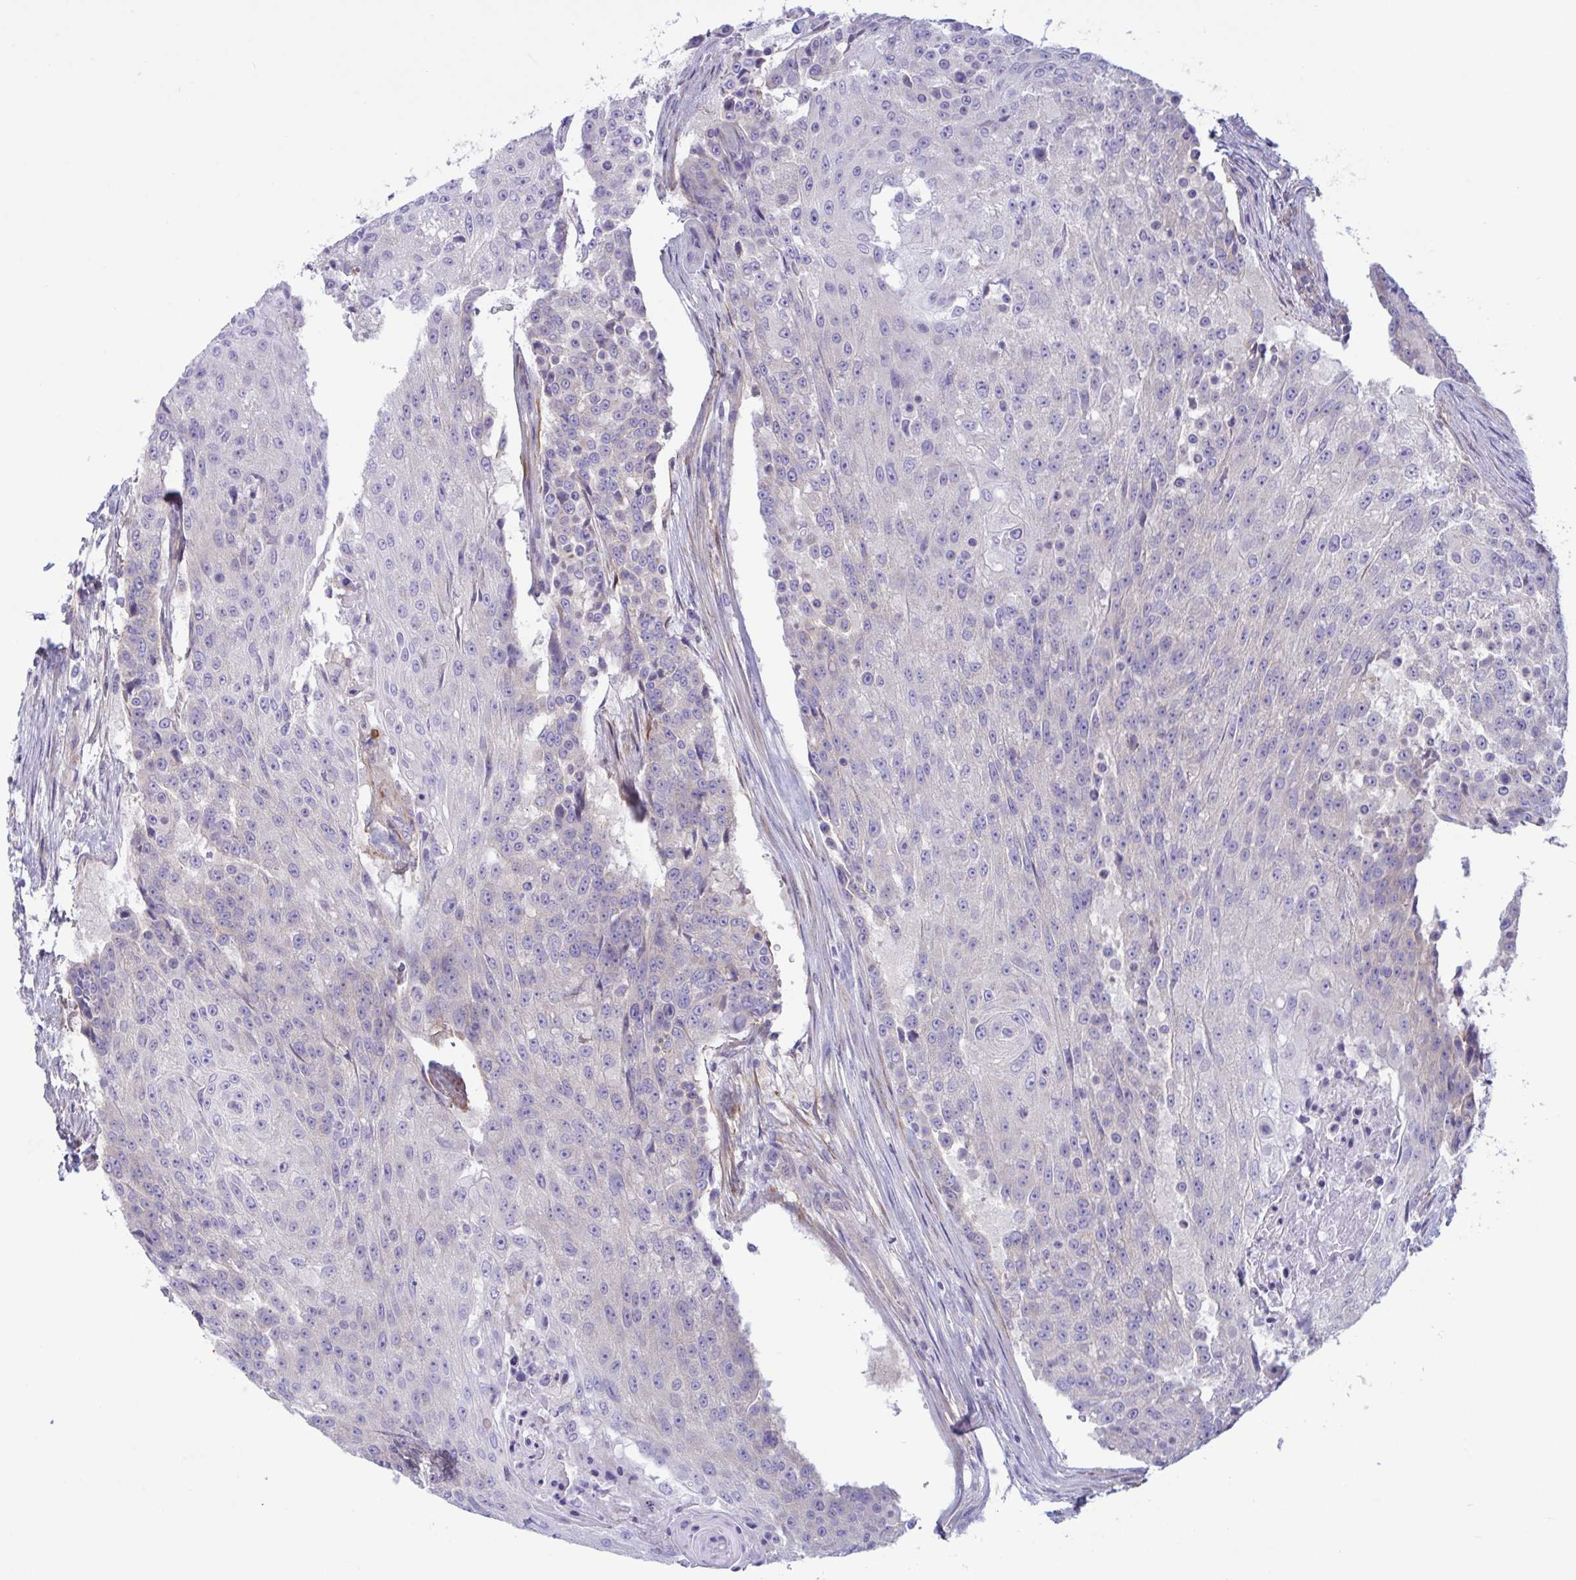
{"staining": {"intensity": "negative", "quantity": "none", "location": "none"}, "tissue": "urothelial cancer", "cell_type": "Tumor cells", "image_type": "cancer", "snomed": [{"axis": "morphology", "description": "Urothelial carcinoma, High grade"}, {"axis": "topography", "description": "Urinary bladder"}], "caption": "Immunohistochemistry (IHC) photomicrograph of neoplastic tissue: human urothelial cancer stained with DAB displays no significant protein expression in tumor cells.", "gene": "OXLD1", "patient": {"sex": "female", "age": 63}}